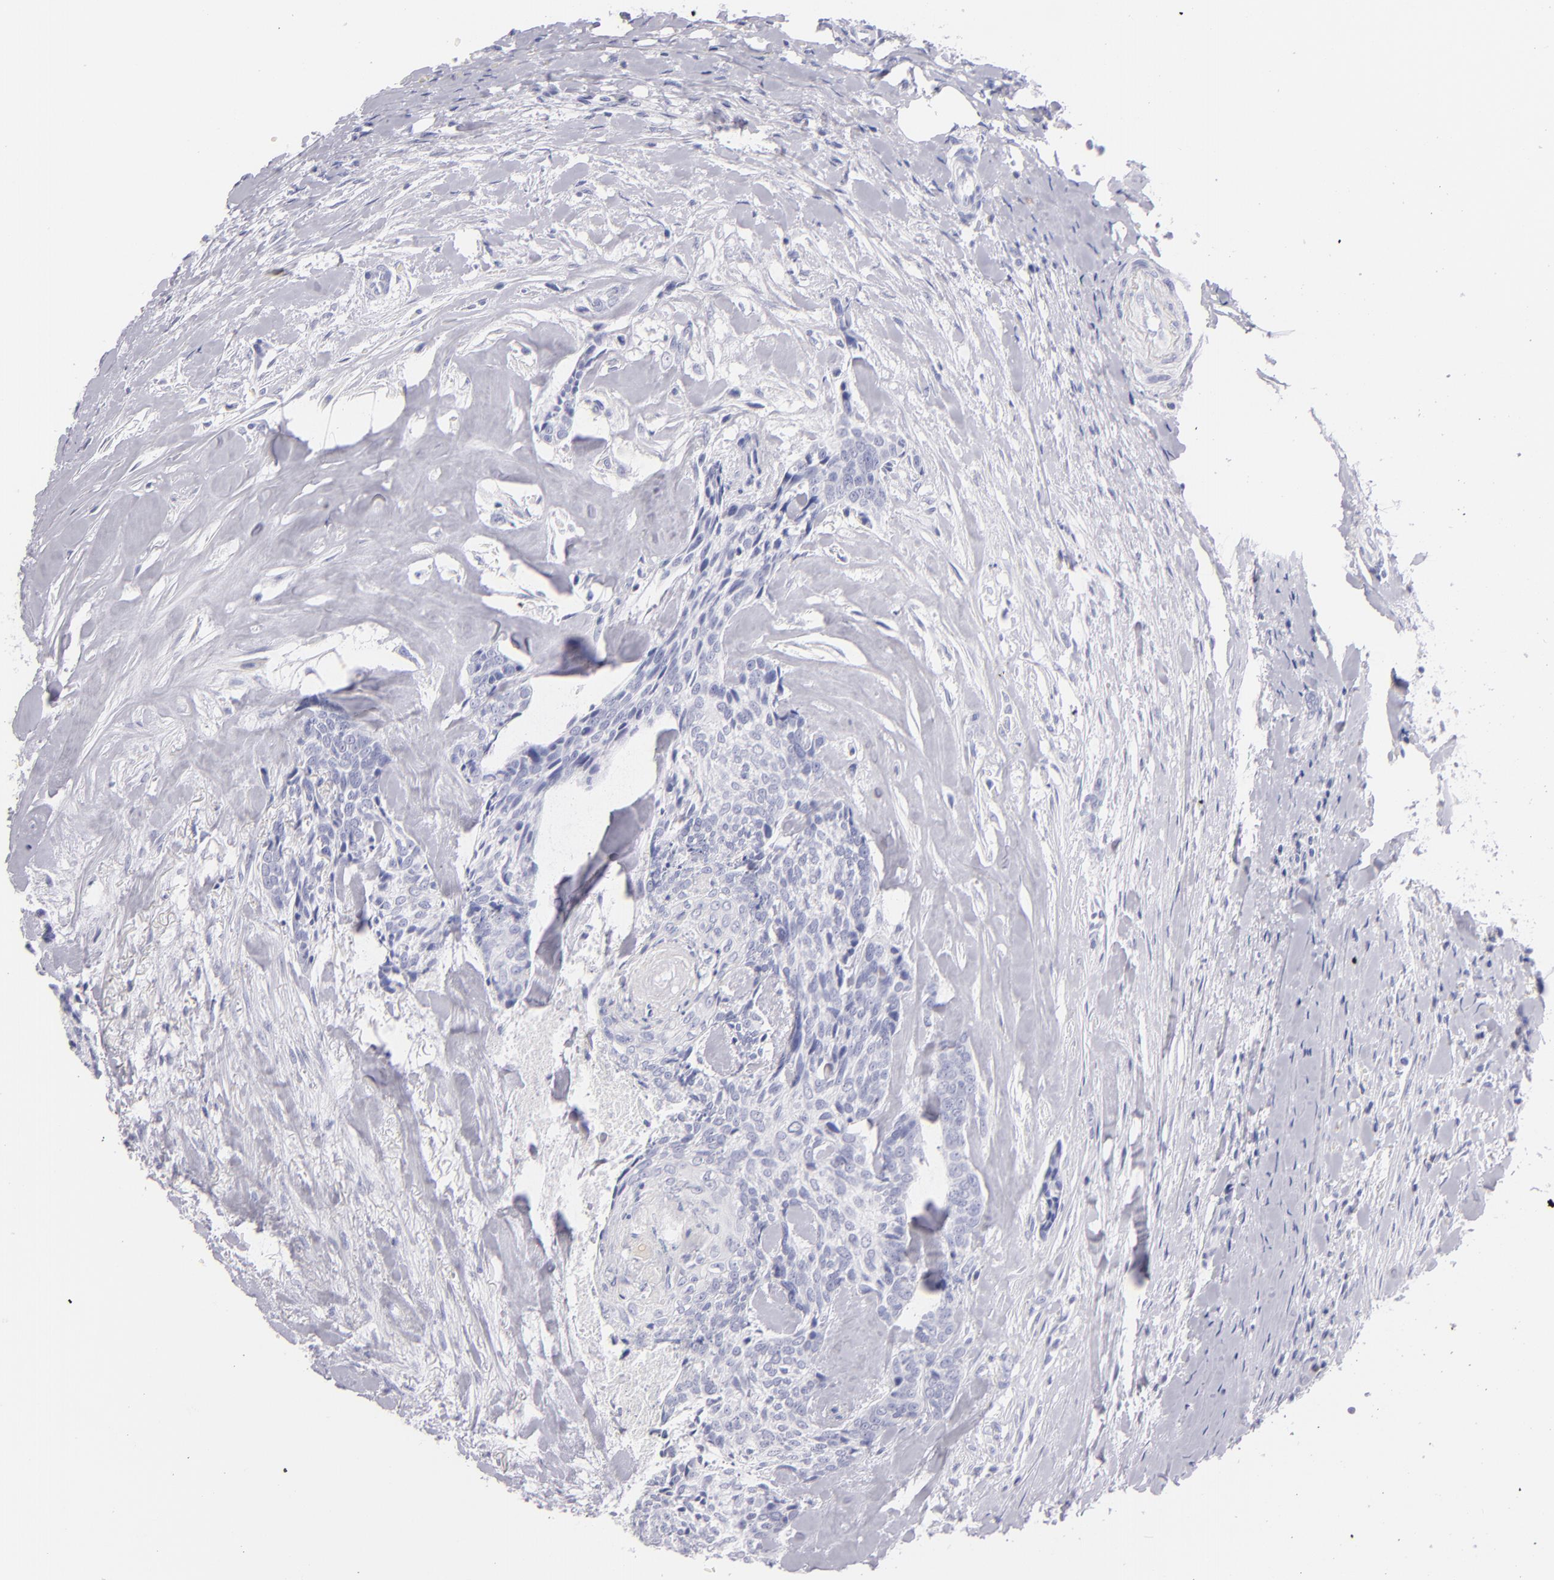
{"staining": {"intensity": "negative", "quantity": "none", "location": "none"}, "tissue": "head and neck cancer", "cell_type": "Tumor cells", "image_type": "cancer", "snomed": [{"axis": "morphology", "description": "Squamous cell carcinoma, NOS"}, {"axis": "topography", "description": "Salivary gland"}, {"axis": "topography", "description": "Head-Neck"}], "caption": "Immunohistochemistry (IHC) histopathology image of neoplastic tissue: human head and neck cancer stained with DAB displays no significant protein expression in tumor cells. (DAB (3,3'-diaminobenzidine) immunohistochemistry (IHC) visualized using brightfield microscopy, high magnification).", "gene": "PRF1", "patient": {"sex": "male", "age": 70}}